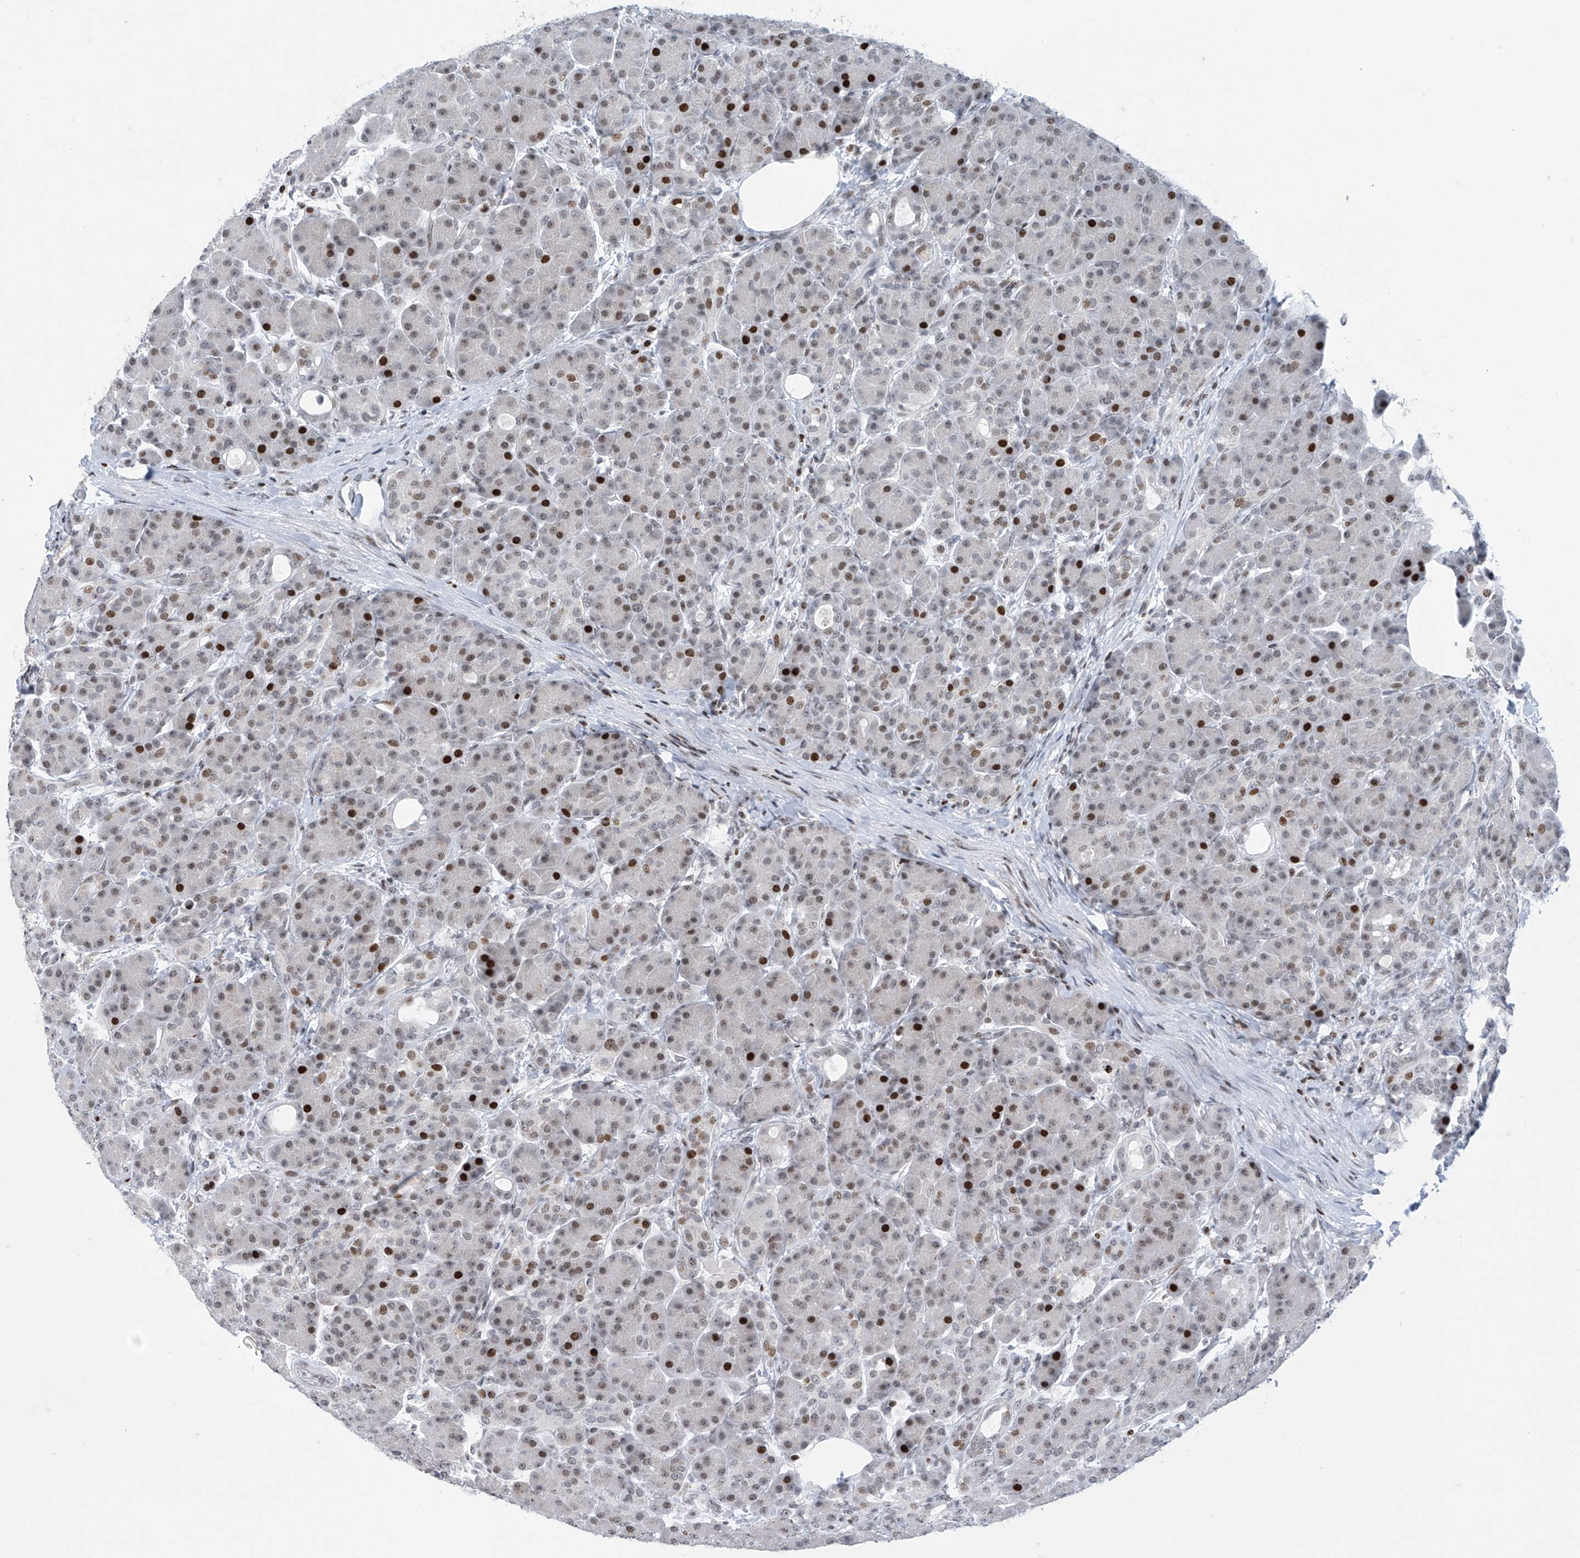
{"staining": {"intensity": "strong", "quantity": "25%-75%", "location": "nuclear"}, "tissue": "pancreas", "cell_type": "Exocrine glandular cells", "image_type": "normal", "snomed": [{"axis": "morphology", "description": "Normal tissue, NOS"}, {"axis": "topography", "description": "Pancreas"}], "caption": "This micrograph shows benign pancreas stained with immunohistochemistry (IHC) to label a protein in brown. The nuclear of exocrine glandular cells show strong positivity for the protein. Nuclei are counter-stained blue.", "gene": "RFX7", "patient": {"sex": "male", "age": 63}}